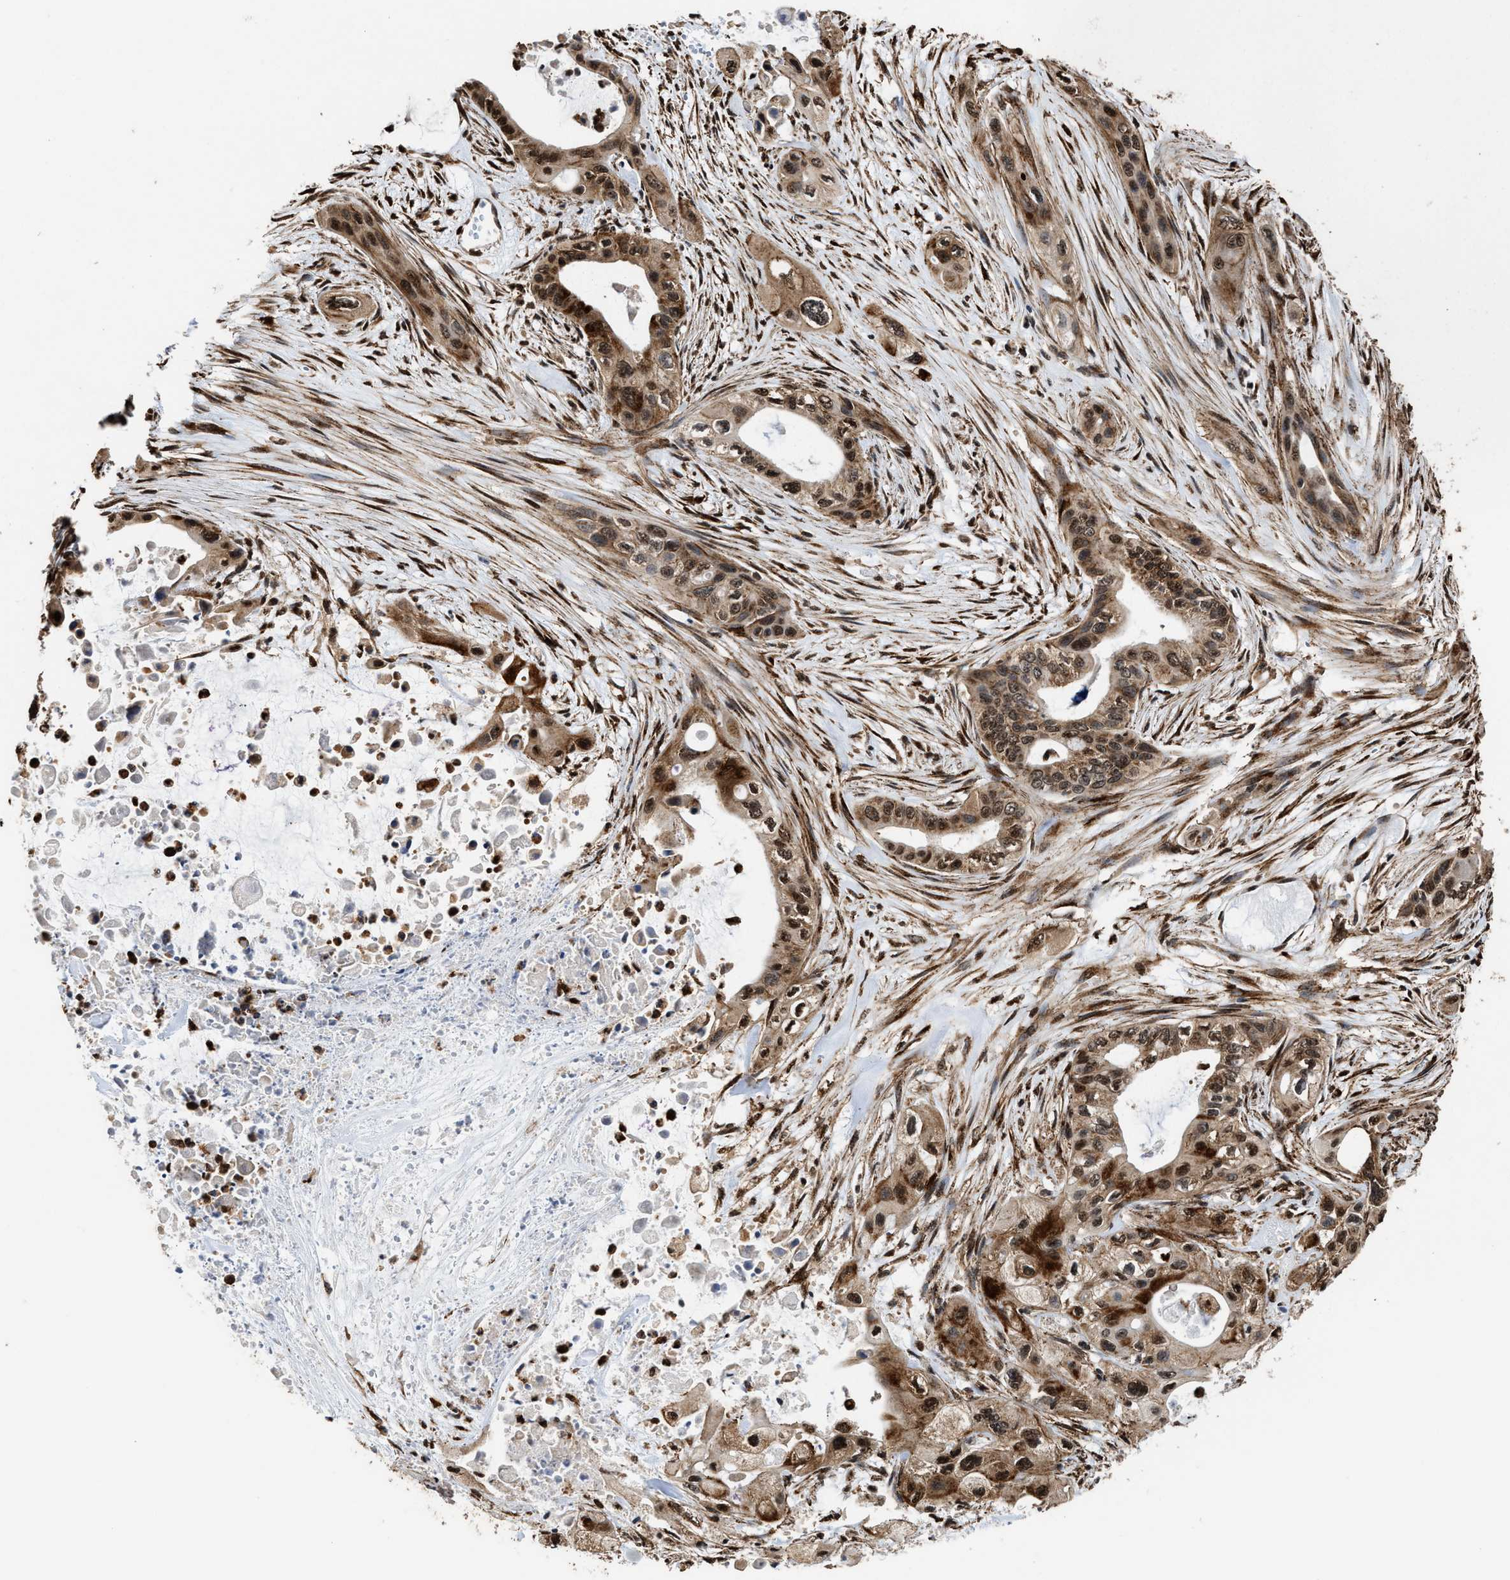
{"staining": {"intensity": "moderate", "quantity": ">75%", "location": "cytoplasmic/membranous,nuclear"}, "tissue": "pancreatic cancer", "cell_type": "Tumor cells", "image_type": "cancer", "snomed": [{"axis": "morphology", "description": "Adenocarcinoma, NOS"}, {"axis": "topography", "description": "Pancreas"}], "caption": "This photomicrograph displays adenocarcinoma (pancreatic) stained with immunohistochemistry to label a protein in brown. The cytoplasmic/membranous and nuclear of tumor cells show moderate positivity for the protein. Nuclei are counter-stained blue.", "gene": "SEPTIN2", "patient": {"sex": "male", "age": 73}}